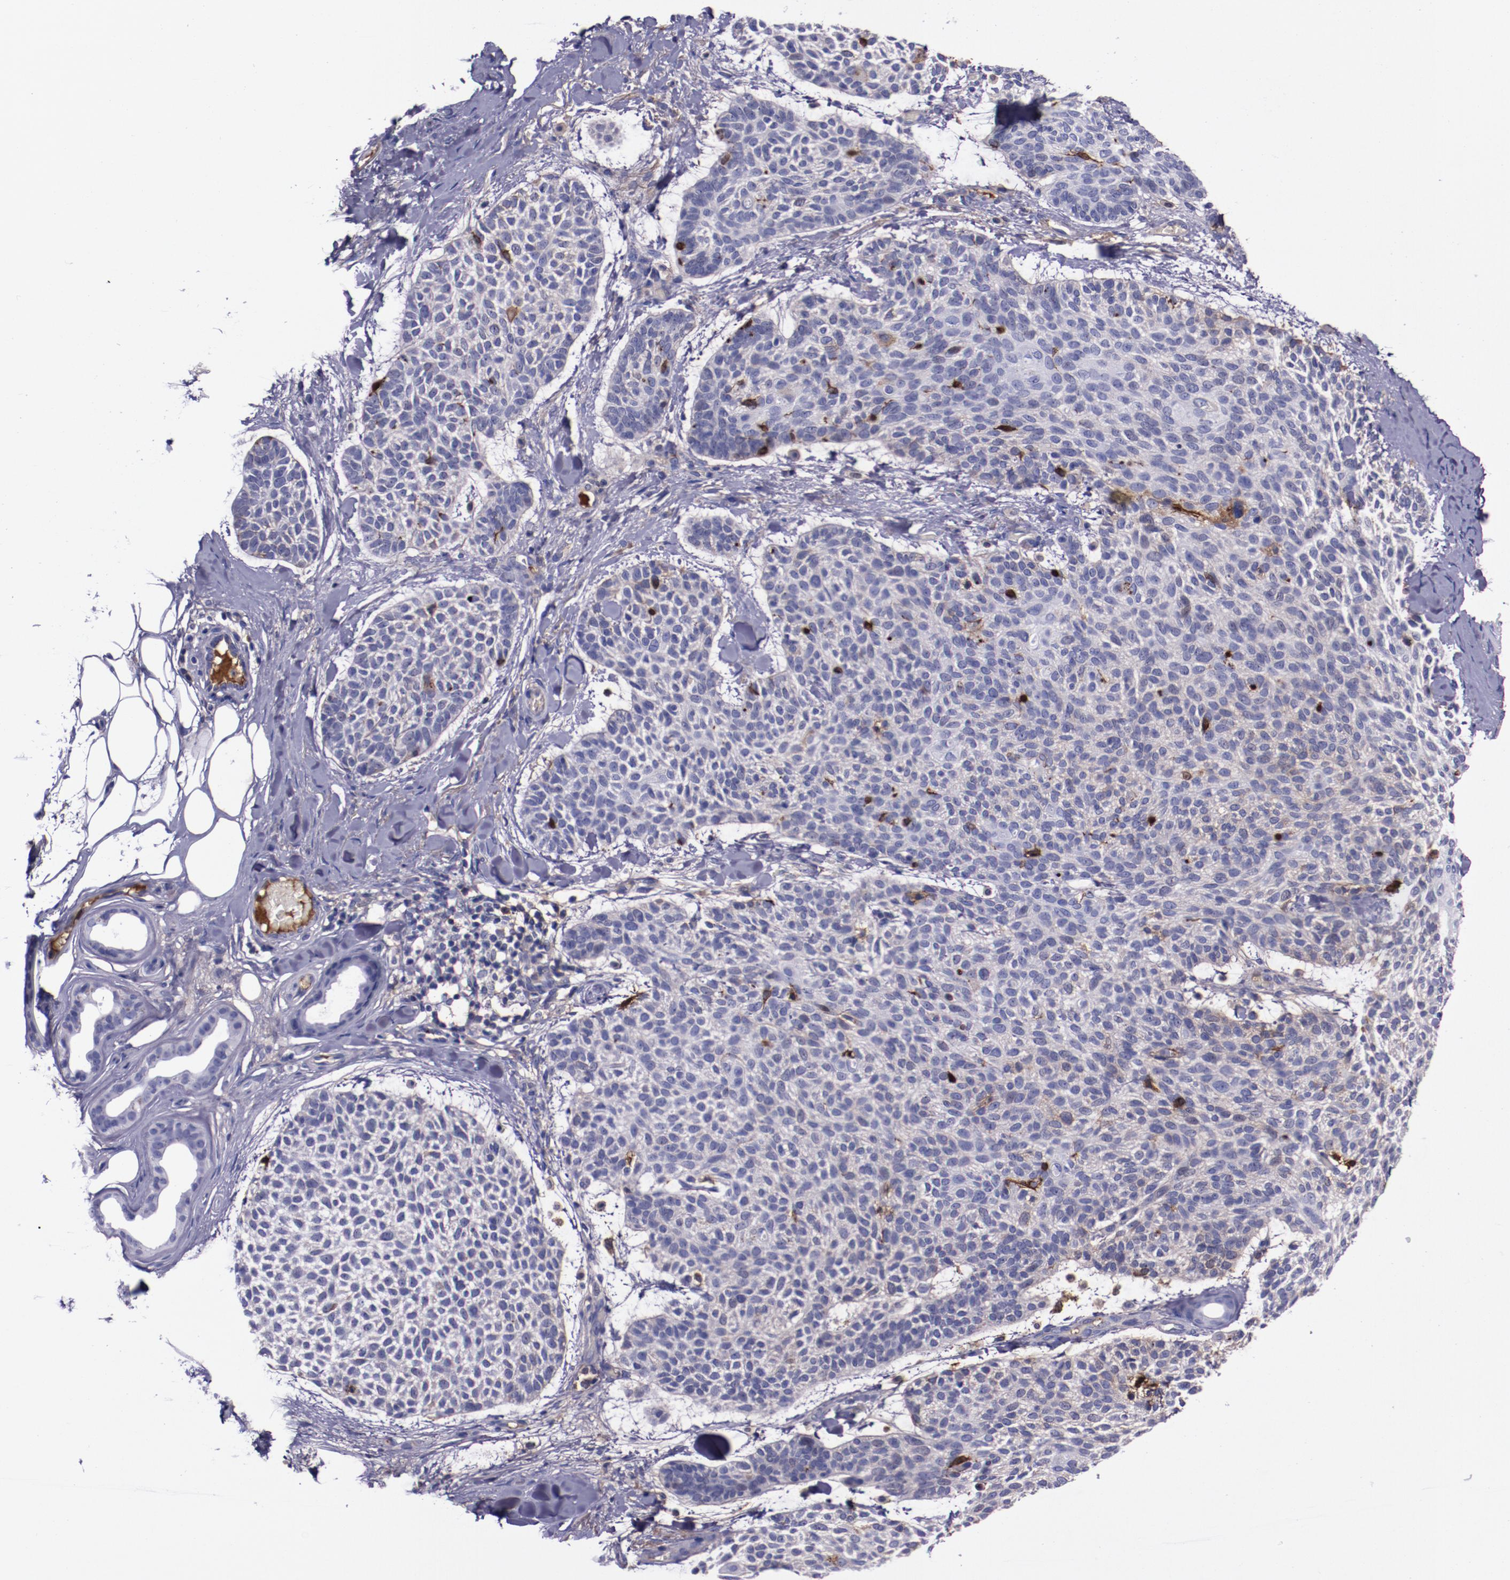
{"staining": {"intensity": "negative", "quantity": "none", "location": "none"}, "tissue": "skin cancer", "cell_type": "Tumor cells", "image_type": "cancer", "snomed": [{"axis": "morphology", "description": "Normal tissue, NOS"}, {"axis": "morphology", "description": "Basal cell carcinoma"}, {"axis": "topography", "description": "Skin"}], "caption": "High power microscopy micrograph of an immunohistochemistry (IHC) histopathology image of basal cell carcinoma (skin), revealing no significant expression in tumor cells.", "gene": "APOH", "patient": {"sex": "female", "age": 70}}